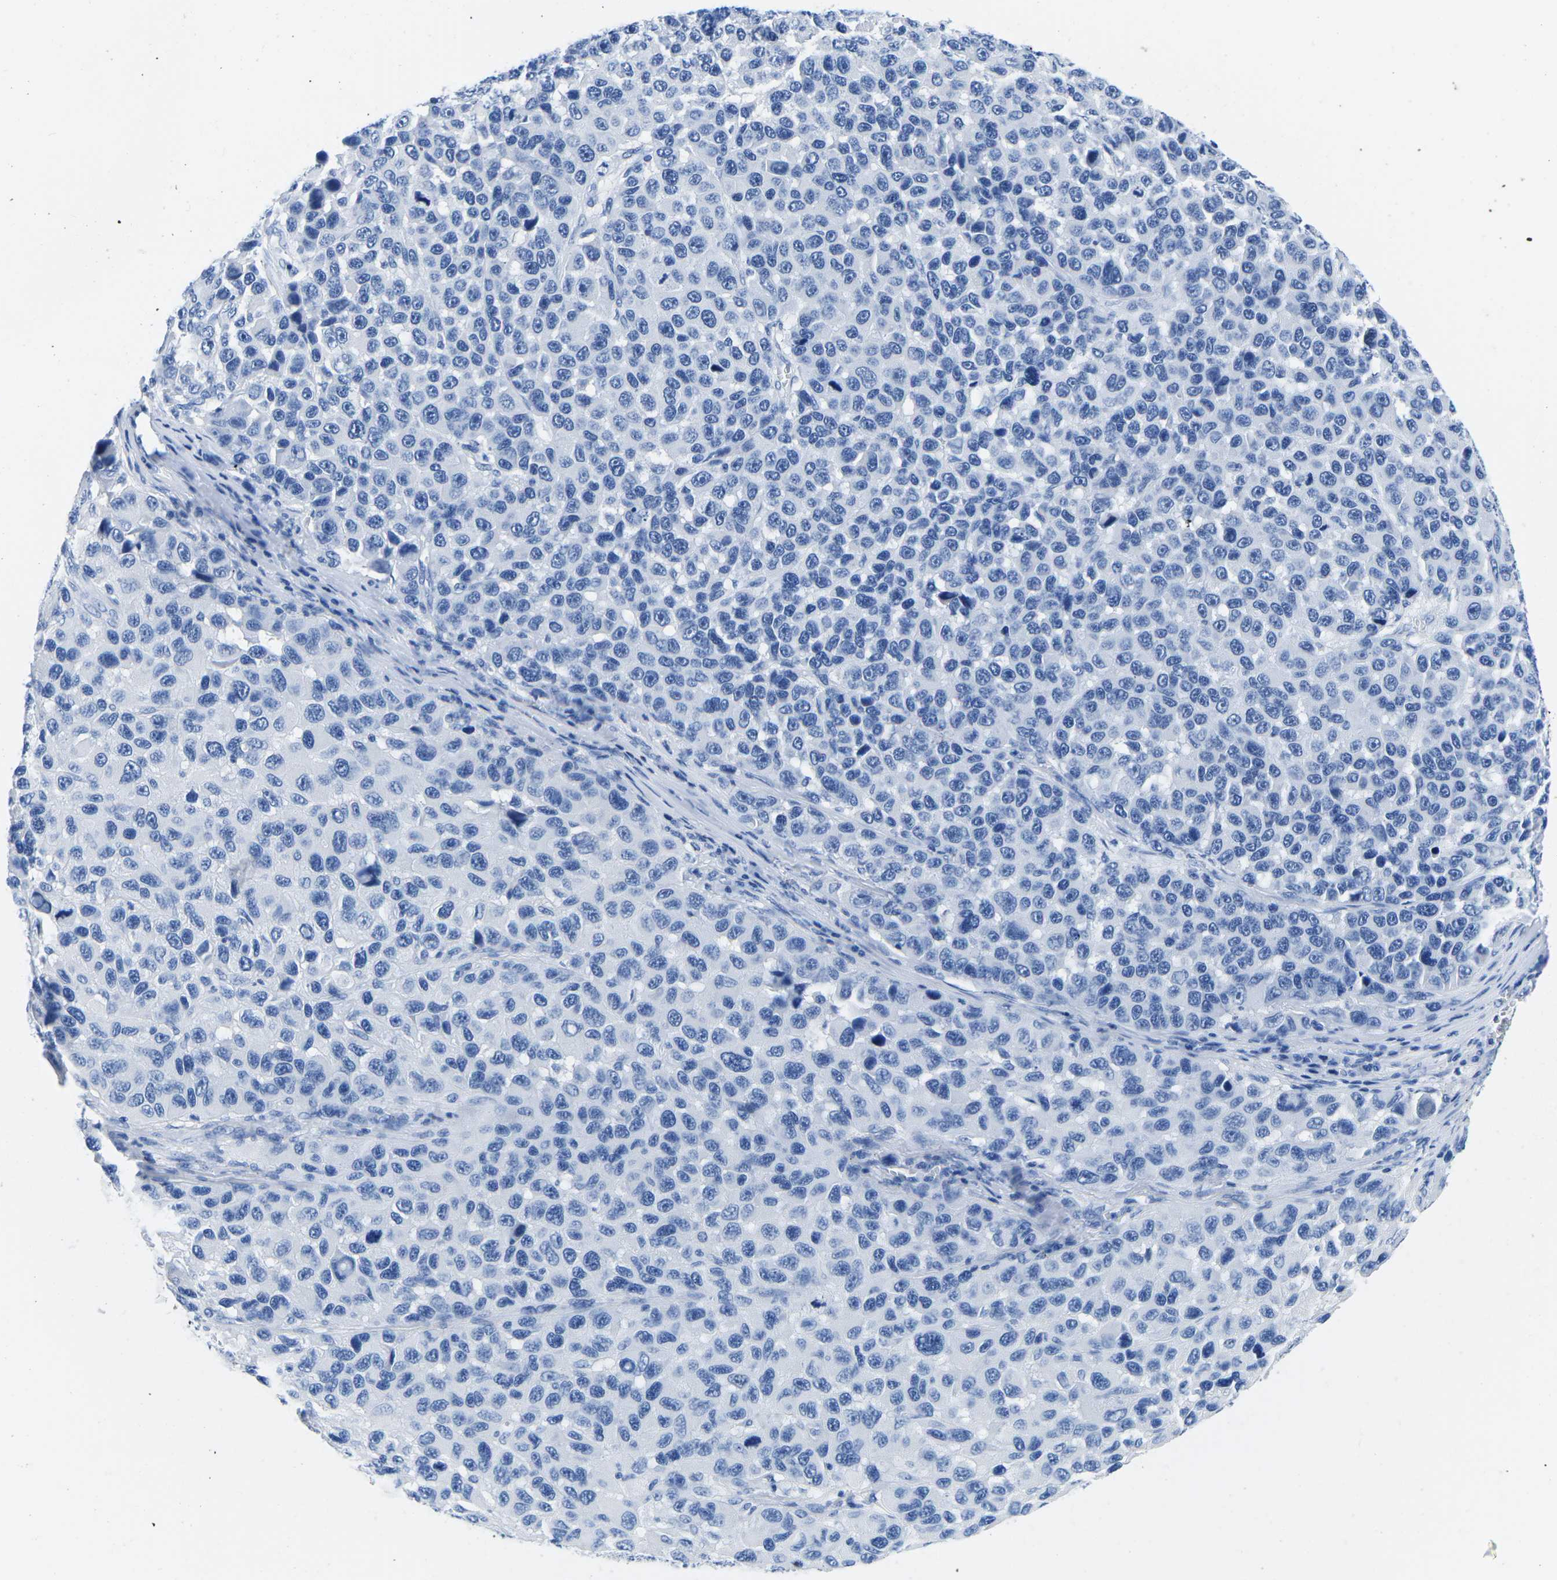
{"staining": {"intensity": "negative", "quantity": "none", "location": "none"}, "tissue": "melanoma", "cell_type": "Tumor cells", "image_type": "cancer", "snomed": [{"axis": "morphology", "description": "Malignant melanoma, NOS"}, {"axis": "topography", "description": "Skin"}], "caption": "There is no significant staining in tumor cells of melanoma.", "gene": "CYP1A2", "patient": {"sex": "male", "age": 53}}